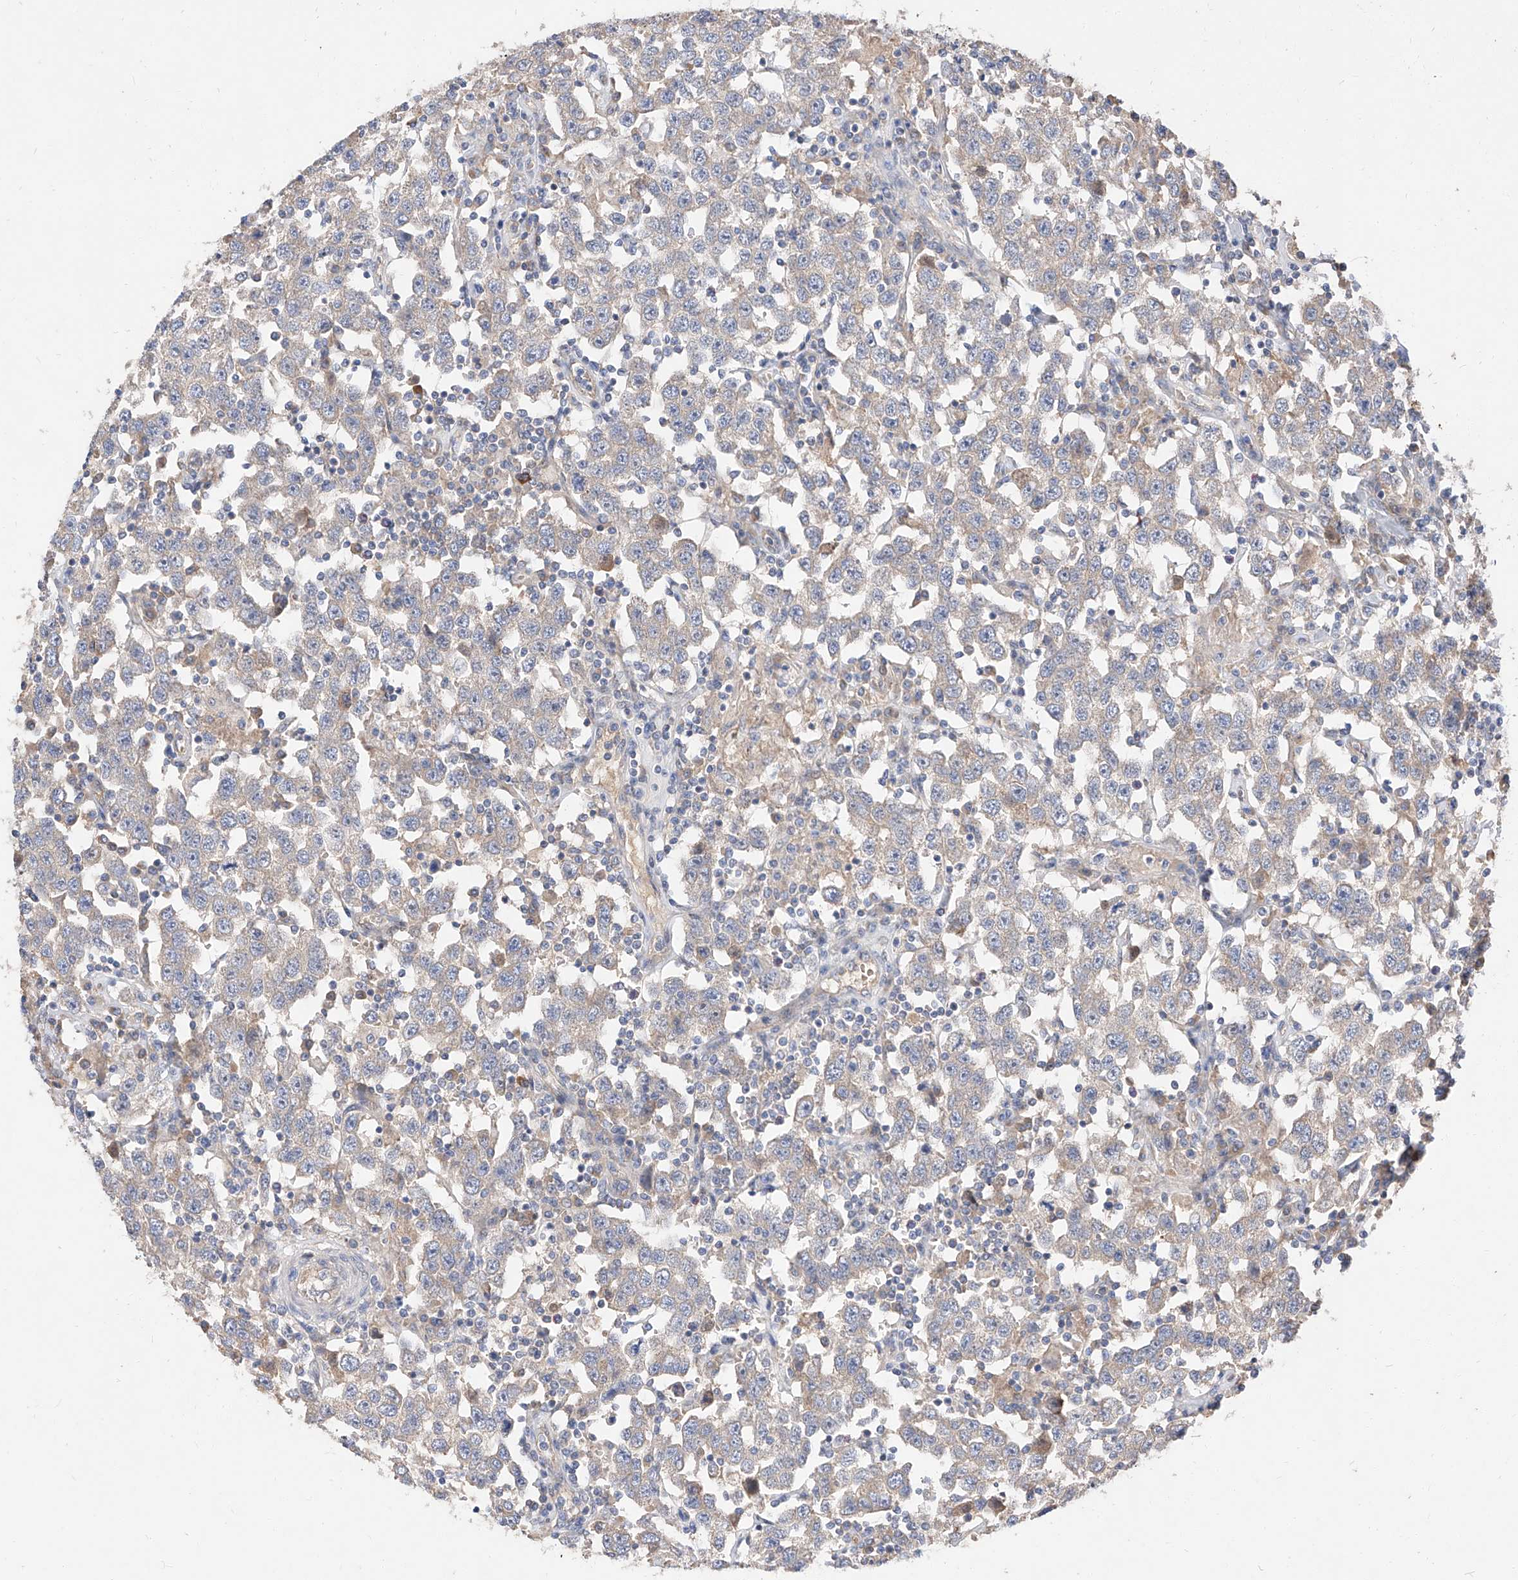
{"staining": {"intensity": "negative", "quantity": "none", "location": "none"}, "tissue": "testis cancer", "cell_type": "Tumor cells", "image_type": "cancer", "snomed": [{"axis": "morphology", "description": "Seminoma, NOS"}, {"axis": "topography", "description": "Testis"}], "caption": "The immunohistochemistry photomicrograph has no significant staining in tumor cells of seminoma (testis) tissue.", "gene": "DIRAS3", "patient": {"sex": "male", "age": 41}}